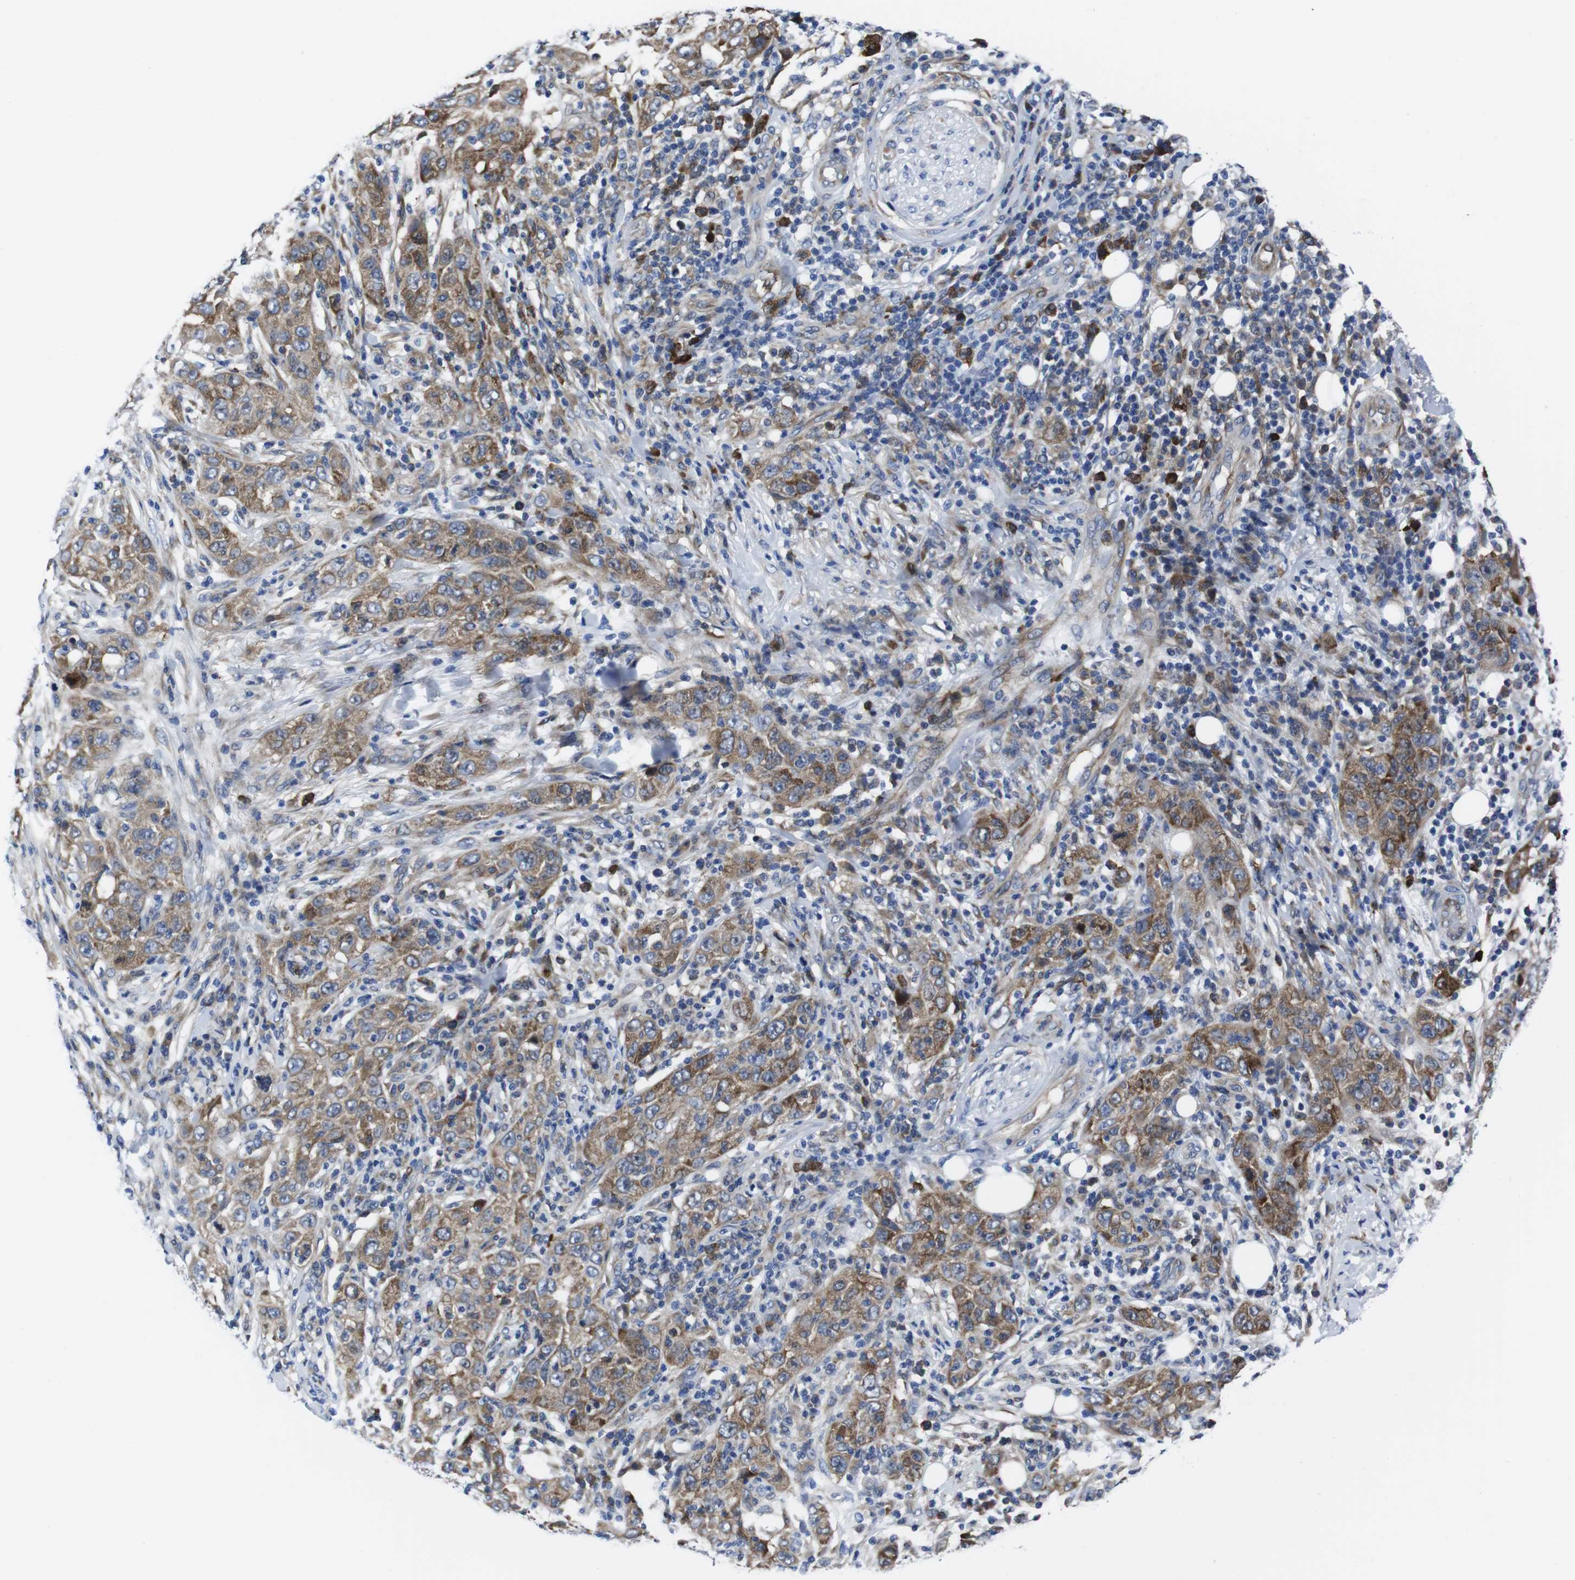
{"staining": {"intensity": "moderate", "quantity": "25%-75%", "location": "cytoplasmic/membranous"}, "tissue": "skin cancer", "cell_type": "Tumor cells", "image_type": "cancer", "snomed": [{"axis": "morphology", "description": "Squamous cell carcinoma, NOS"}, {"axis": "topography", "description": "Skin"}], "caption": "Human skin cancer stained for a protein (brown) exhibits moderate cytoplasmic/membranous positive staining in approximately 25%-75% of tumor cells.", "gene": "EIF4A1", "patient": {"sex": "female", "age": 88}}